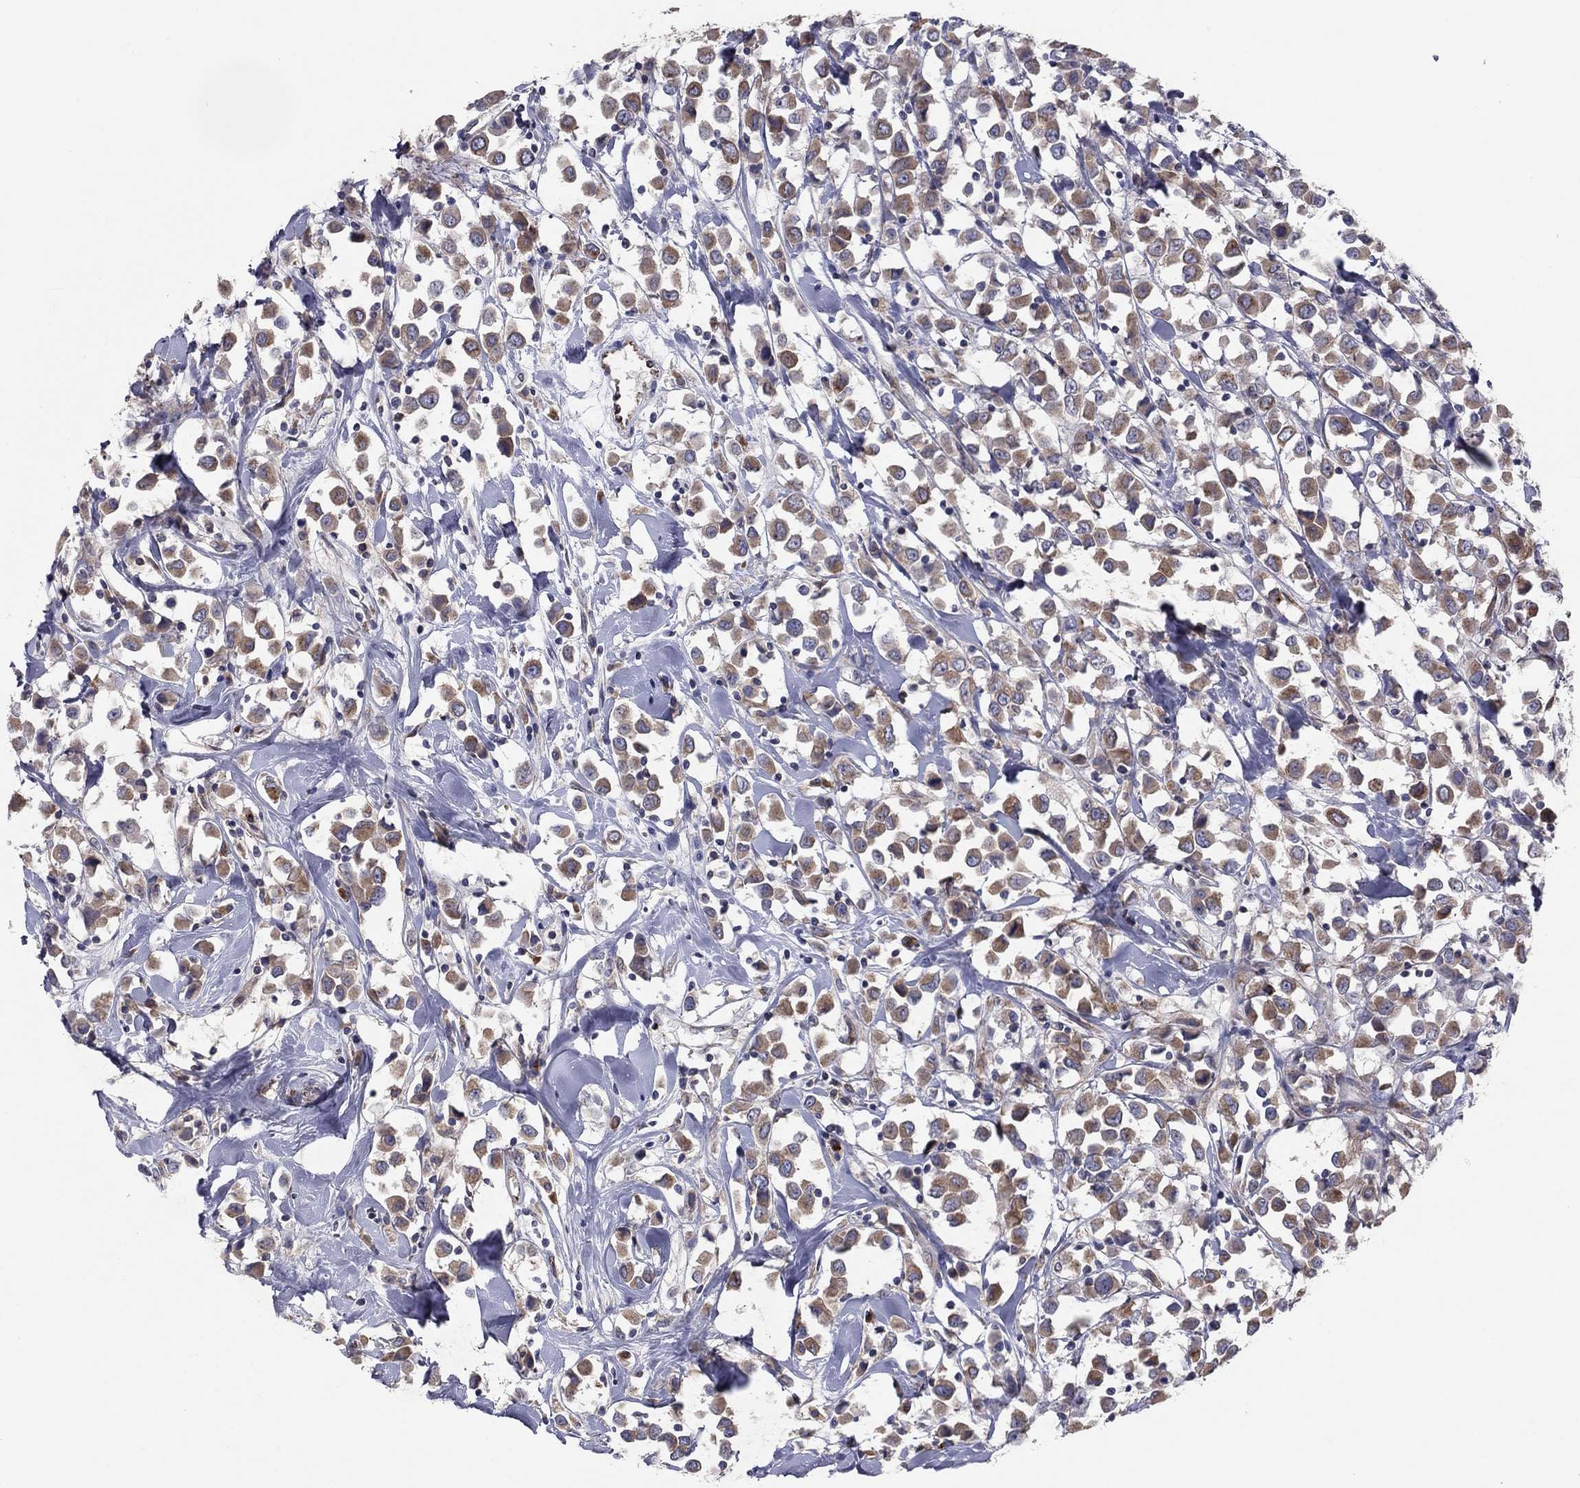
{"staining": {"intensity": "moderate", "quantity": "25%-75%", "location": "cytoplasmic/membranous"}, "tissue": "breast cancer", "cell_type": "Tumor cells", "image_type": "cancer", "snomed": [{"axis": "morphology", "description": "Duct carcinoma"}, {"axis": "topography", "description": "Breast"}], "caption": "Moderate cytoplasmic/membranous protein expression is identified in approximately 25%-75% of tumor cells in infiltrating ductal carcinoma (breast).", "gene": "YIF1A", "patient": {"sex": "female", "age": 61}}